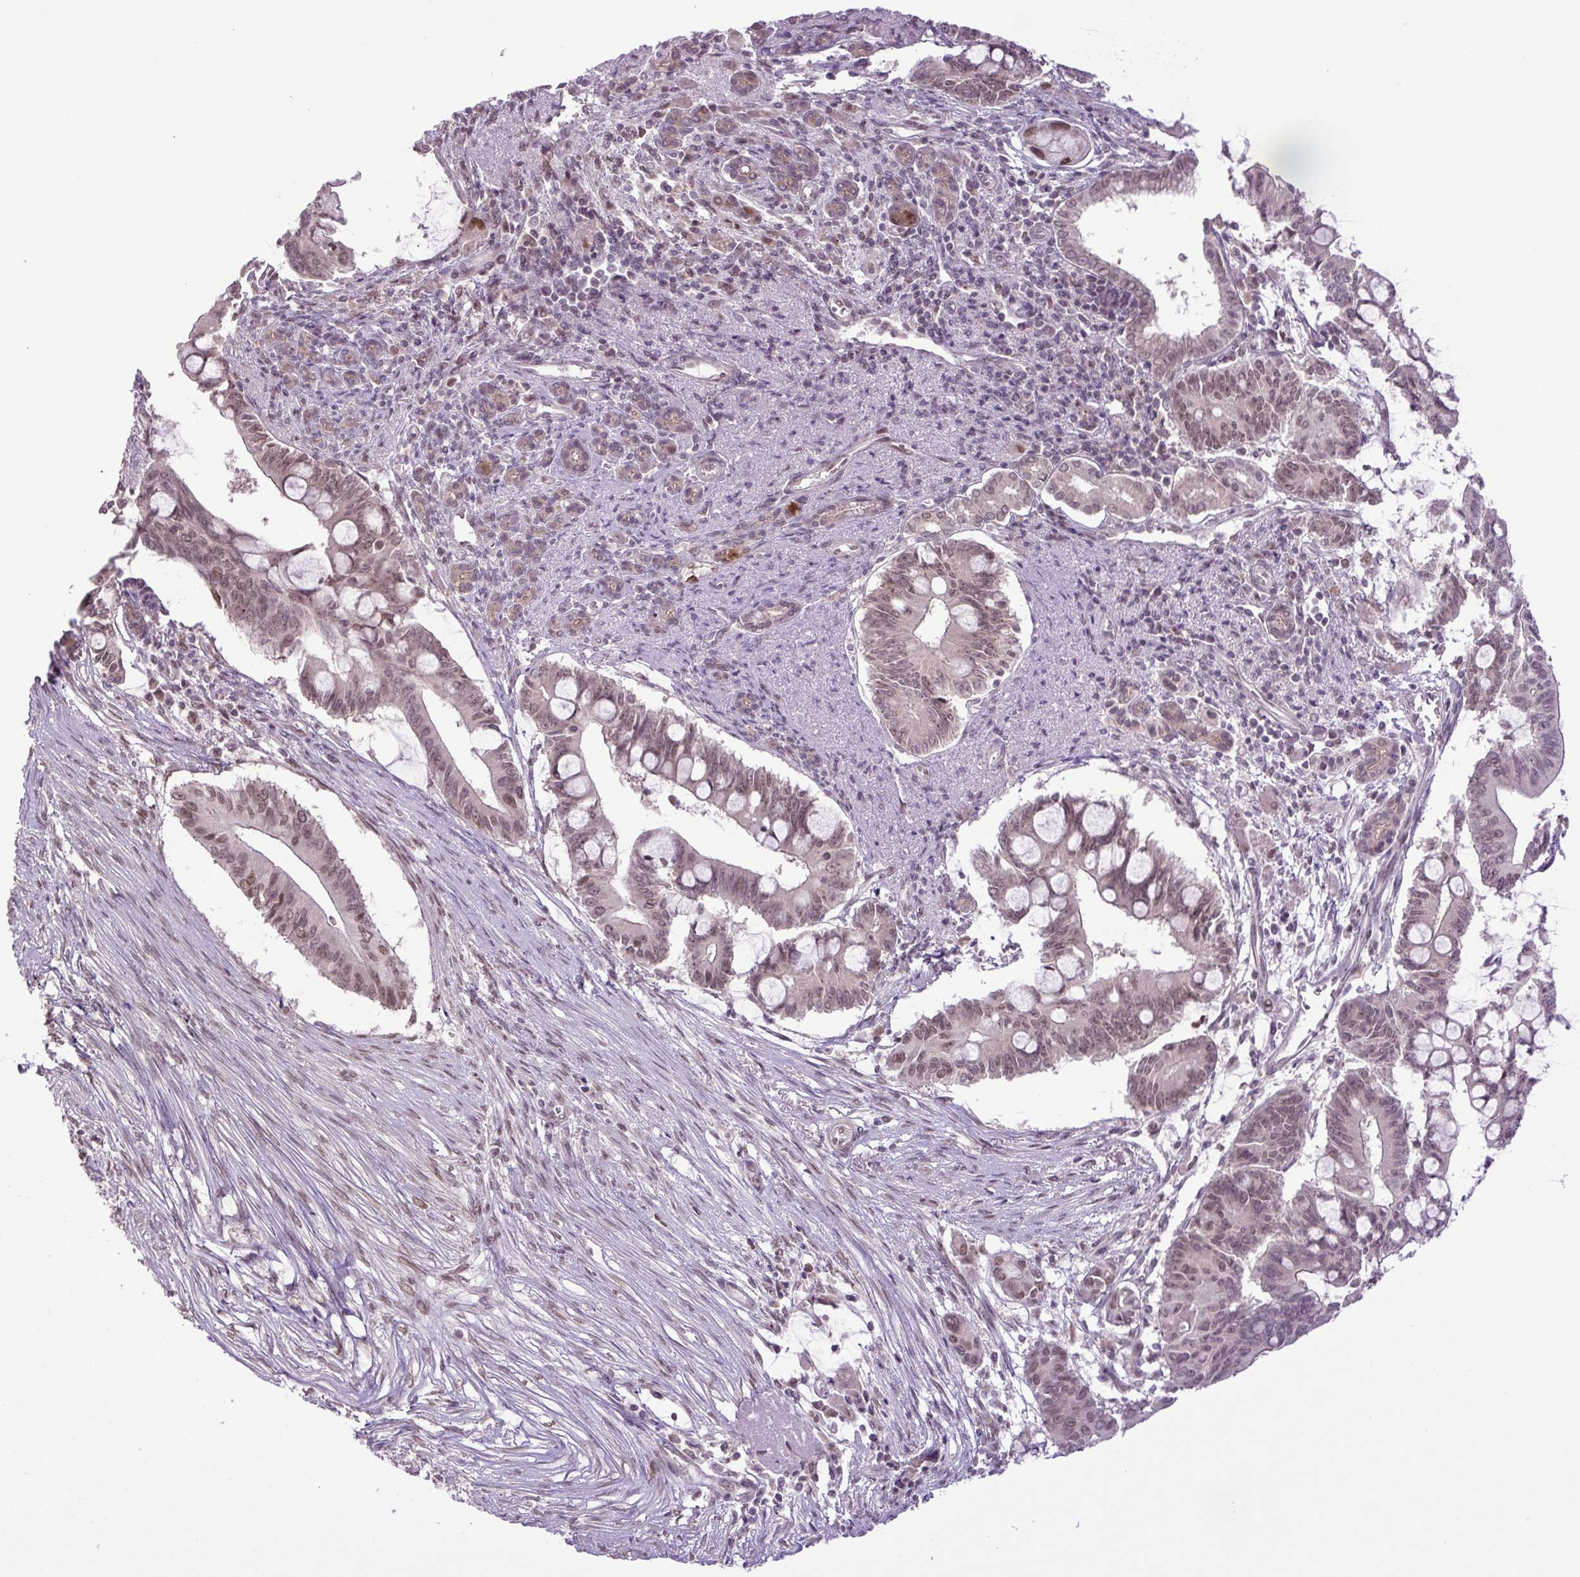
{"staining": {"intensity": "moderate", "quantity": ">75%", "location": "nuclear"}, "tissue": "pancreatic cancer", "cell_type": "Tumor cells", "image_type": "cancer", "snomed": [{"axis": "morphology", "description": "Adenocarcinoma, NOS"}, {"axis": "topography", "description": "Pancreas"}], "caption": "Immunohistochemistry (DAB) staining of human pancreatic cancer exhibits moderate nuclear protein expression in about >75% of tumor cells.", "gene": "KPNA1", "patient": {"sex": "male", "age": 68}}